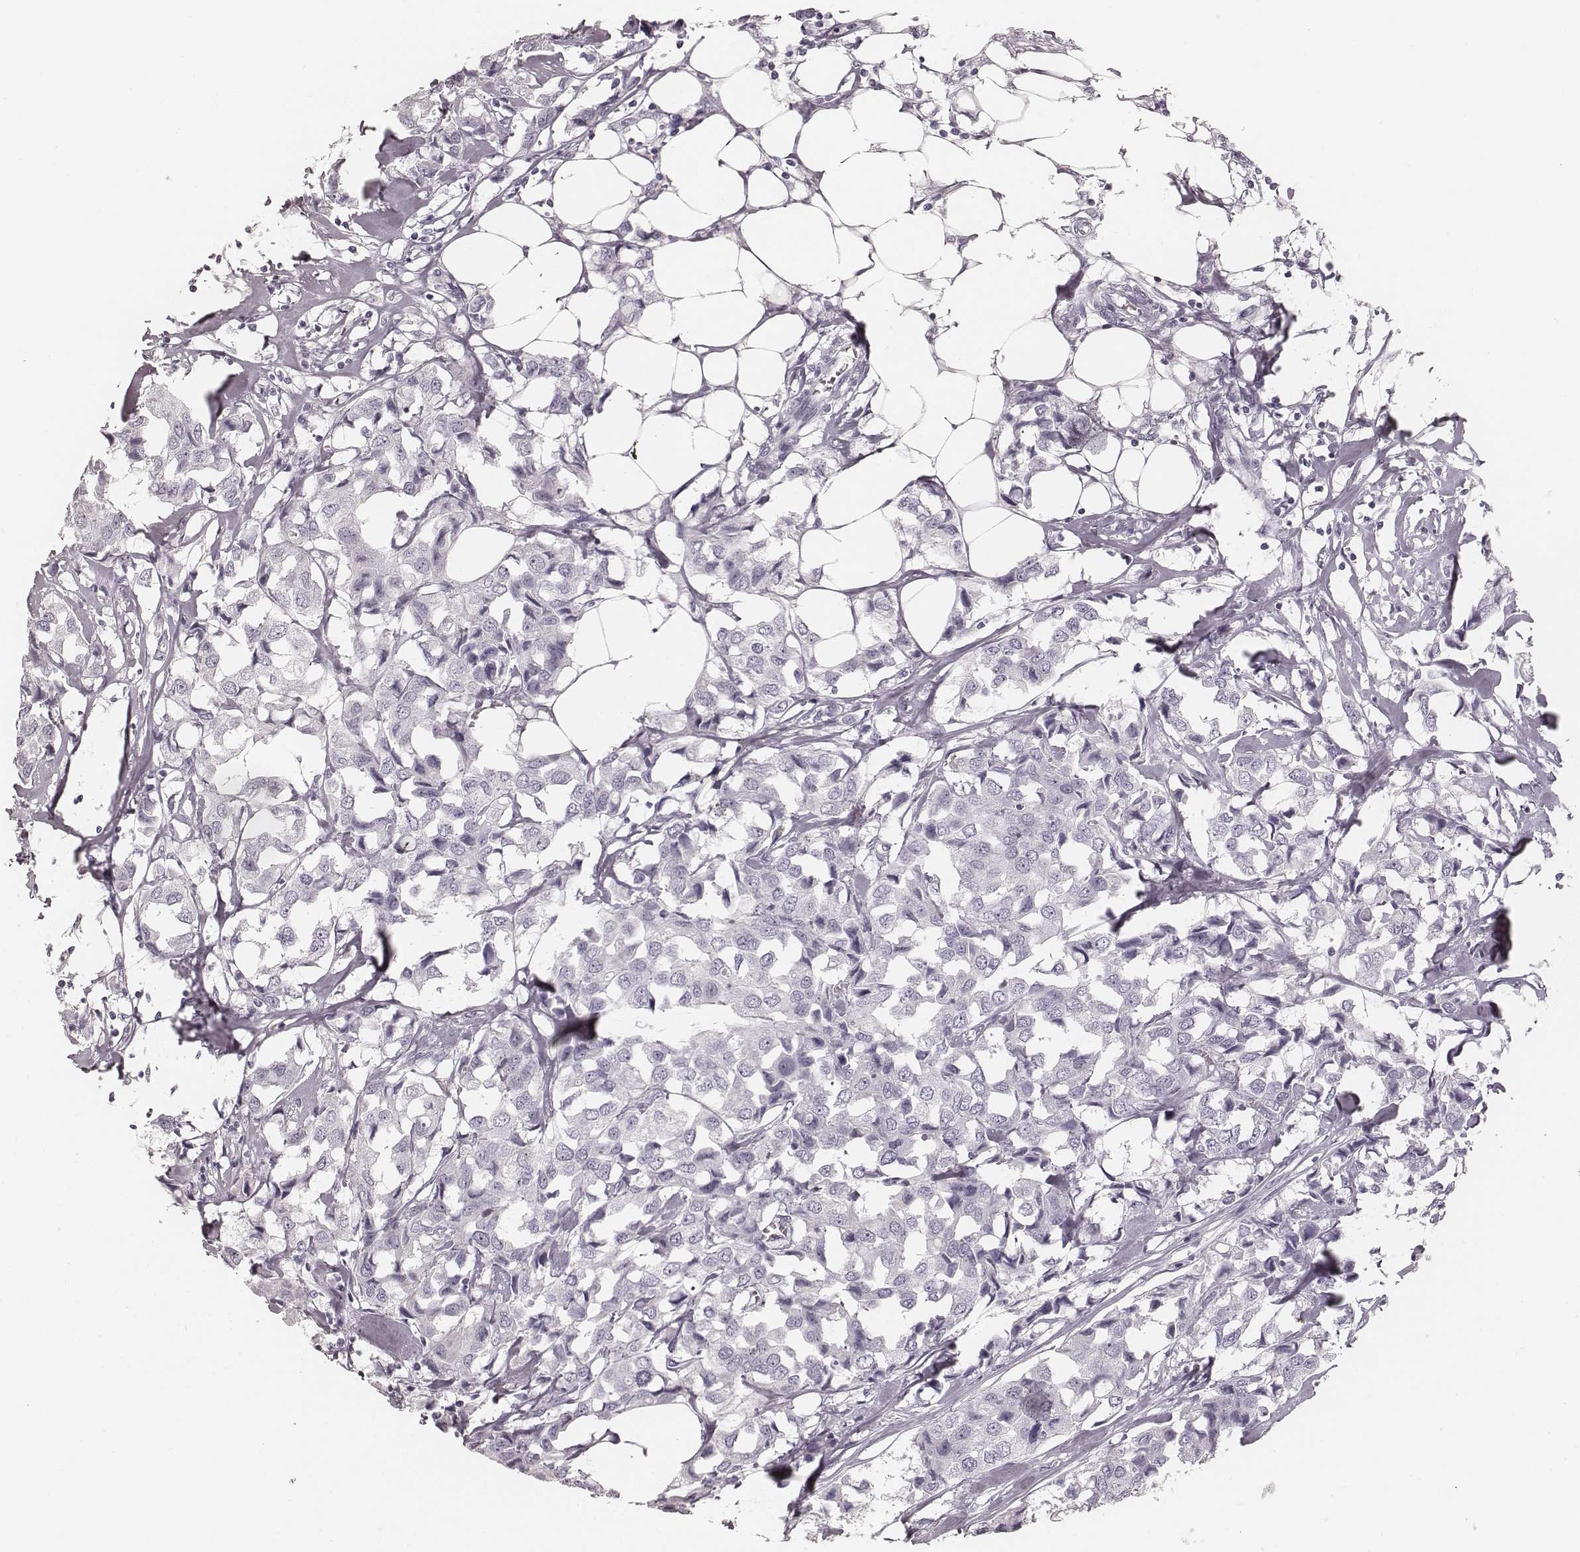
{"staining": {"intensity": "negative", "quantity": "none", "location": "none"}, "tissue": "breast cancer", "cell_type": "Tumor cells", "image_type": "cancer", "snomed": [{"axis": "morphology", "description": "Duct carcinoma"}, {"axis": "topography", "description": "Breast"}], "caption": "Immunohistochemistry (IHC) of human breast infiltrating ductal carcinoma exhibits no expression in tumor cells.", "gene": "MSX1", "patient": {"sex": "female", "age": 80}}